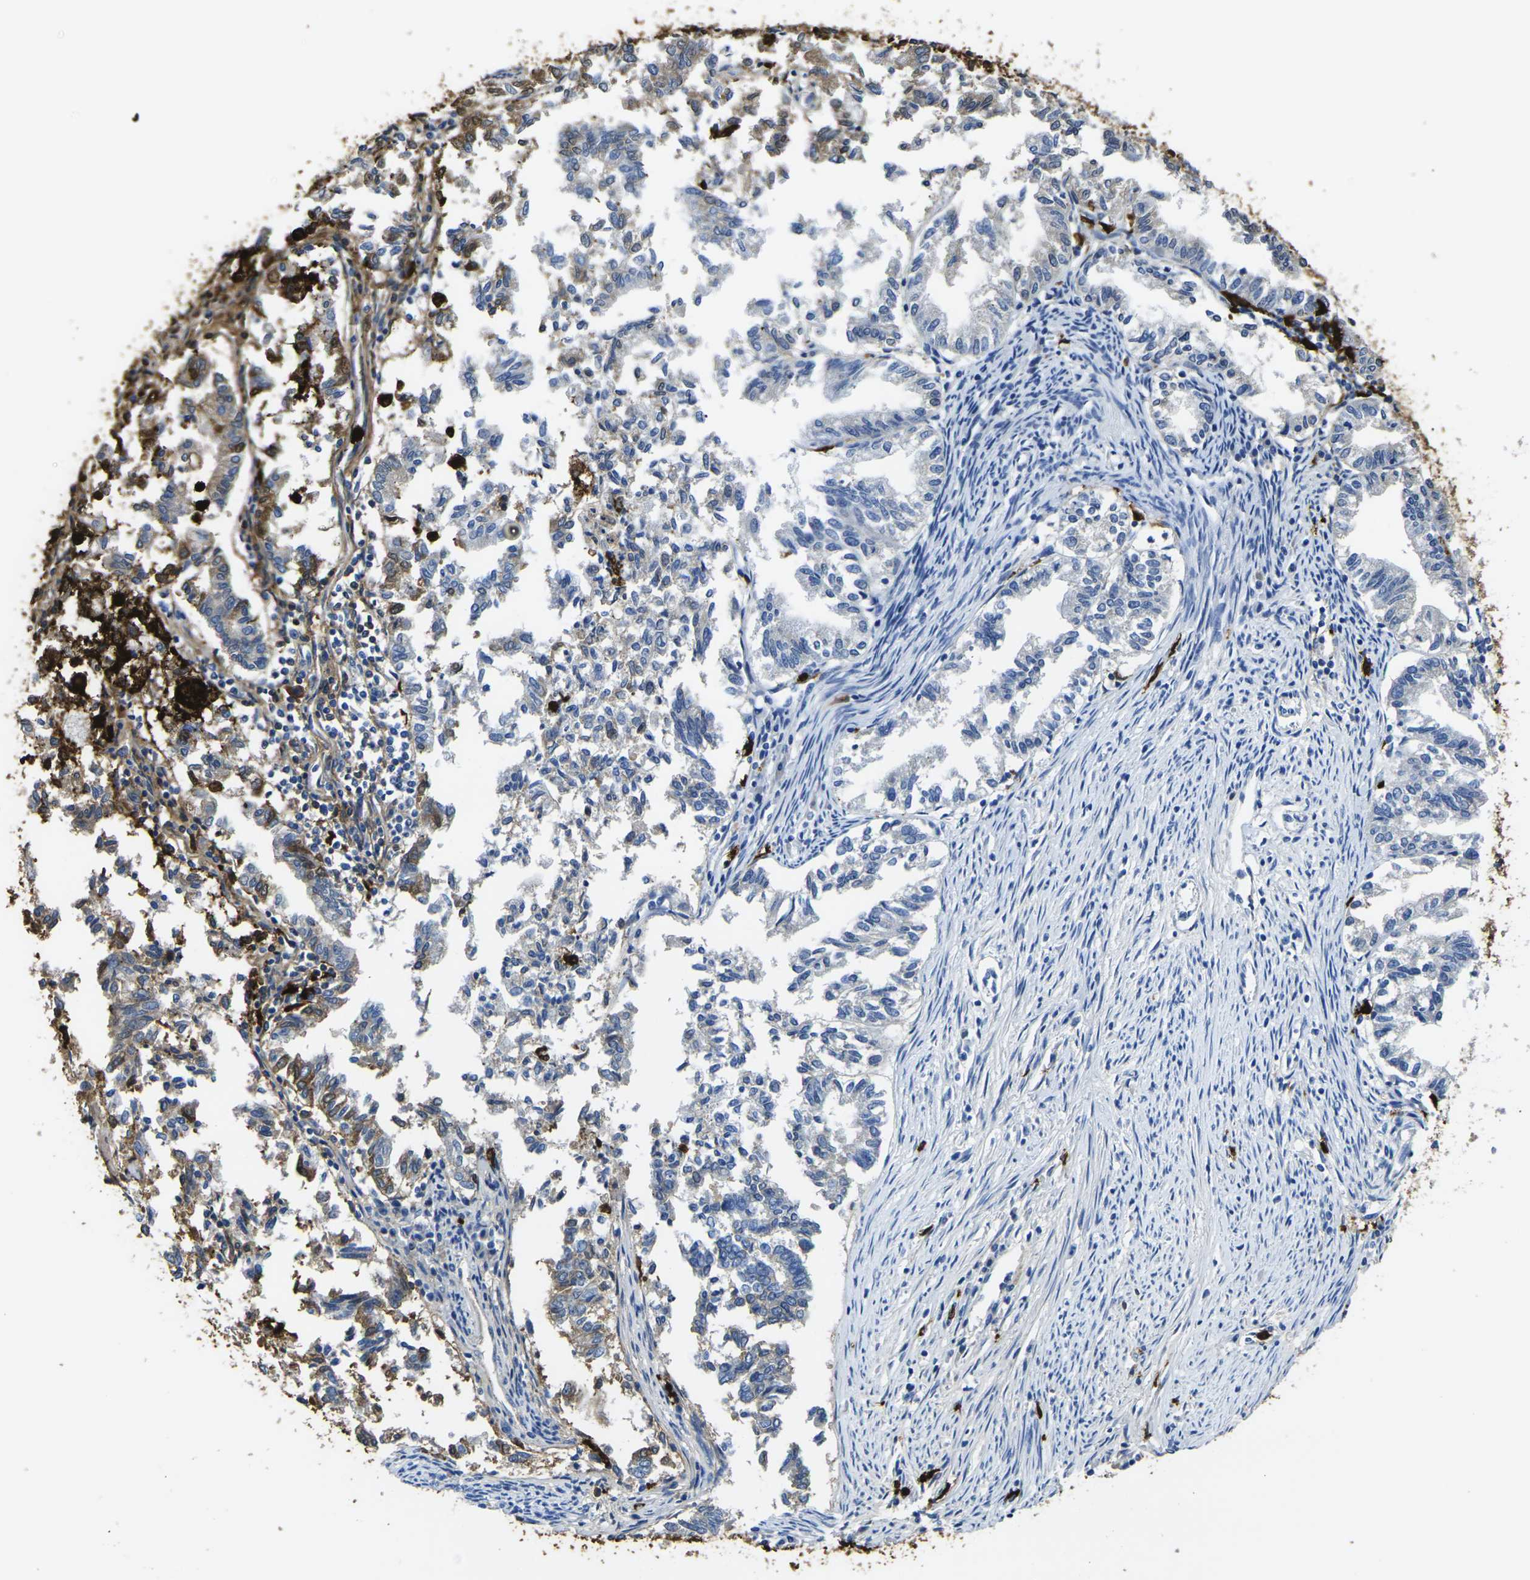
{"staining": {"intensity": "strong", "quantity": "25%-75%", "location": "cytoplasmic/membranous"}, "tissue": "endometrial cancer", "cell_type": "Tumor cells", "image_type": "cancer", "snomed": [{"axis": "morphology", "description": "Necrosis, NOS"}, {"axis": "morphology", "description": "Adenocarcinoma, NOS"}, {"axis": "topography", "description": "Endometrium"}], "caption": "Immunohistochemical staining of human adenocarcinoma (endometrial) reveals high levels of strong cytoplasmic/membranous staining in about 25%-75% of tumor cells.", "gene": "S100A9", "patient": {"sex": "female", "age": 79}}